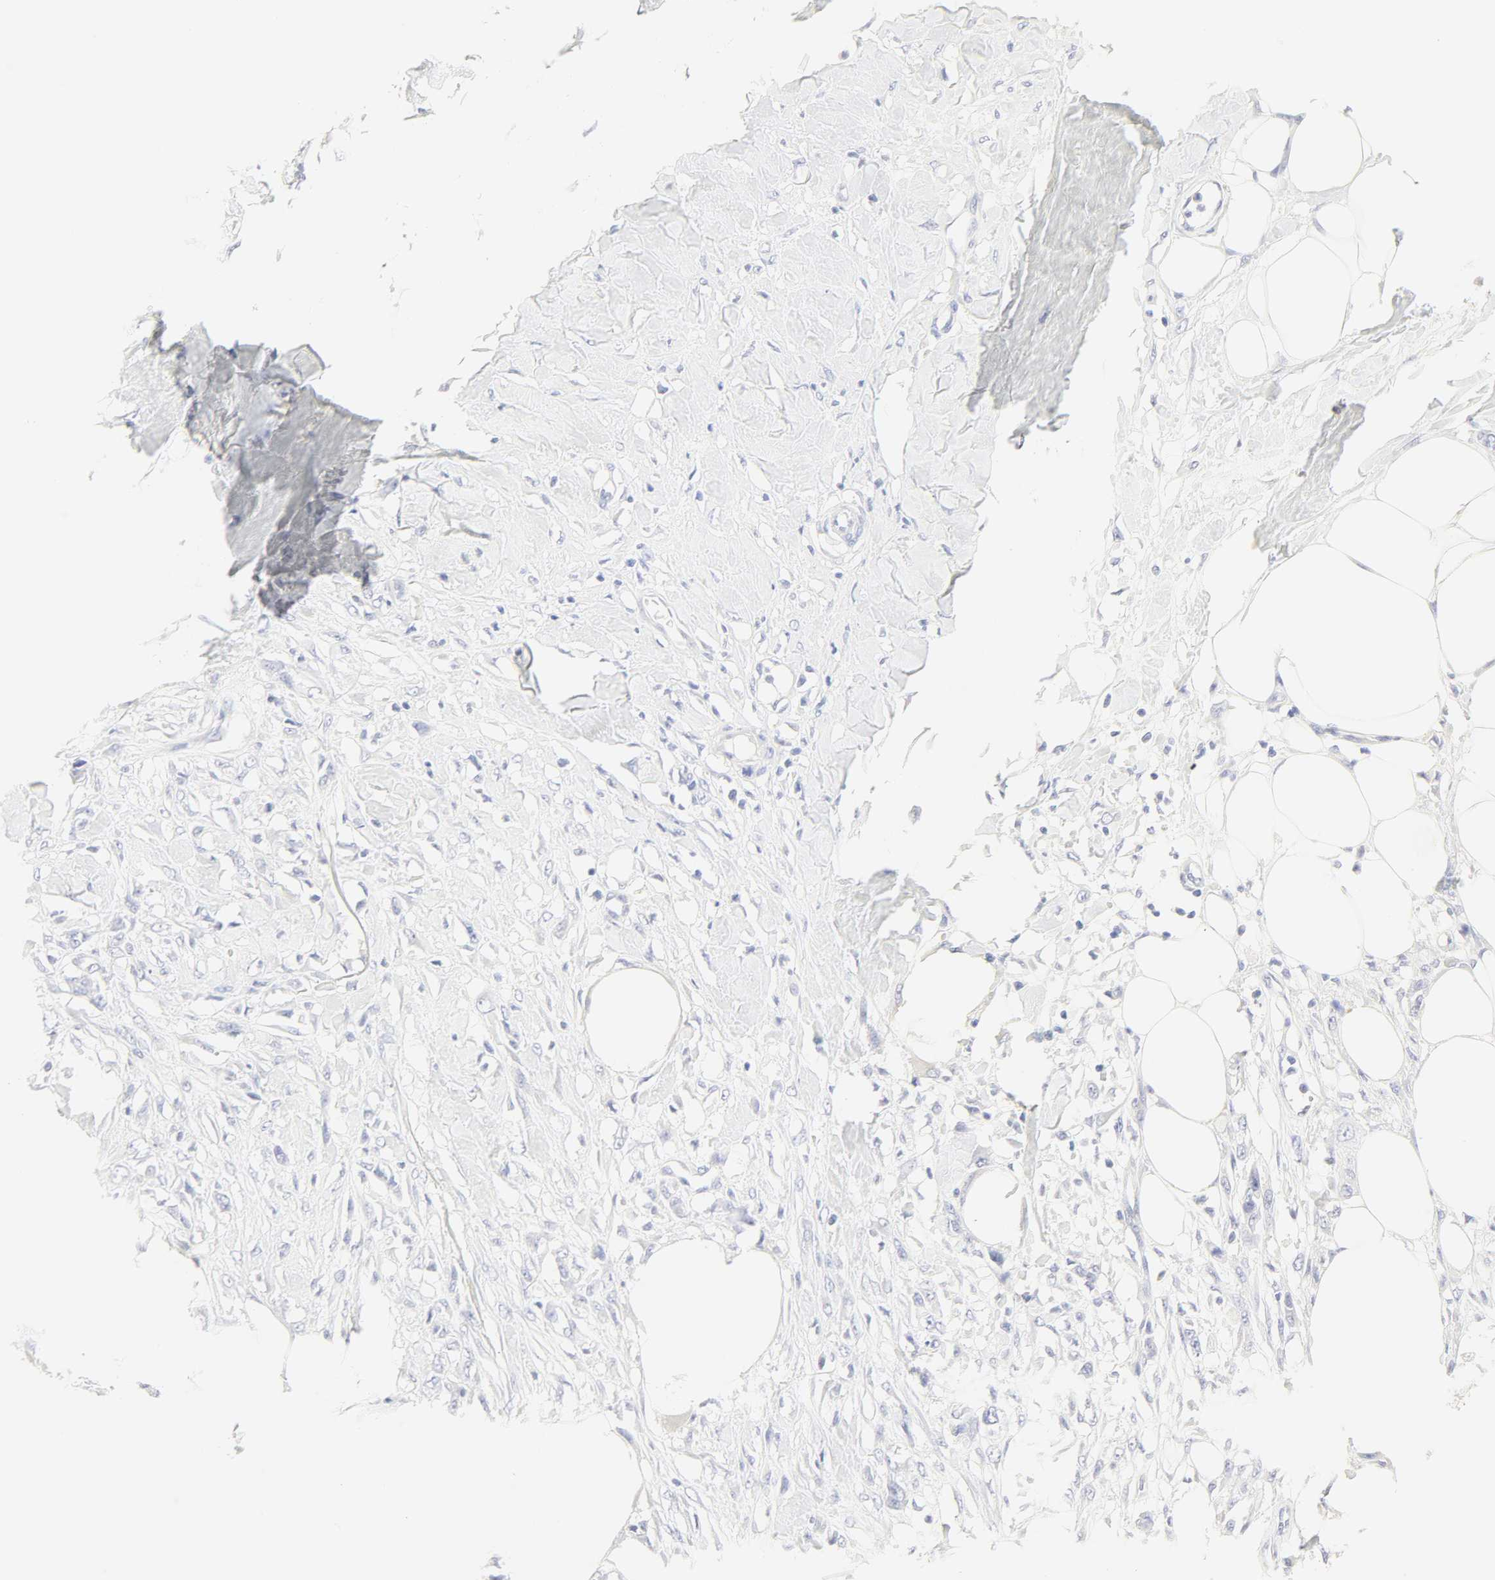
{"staining": {"intensity": "negative", "quantity": "none", "location": "none"}, "tissue": "skin cancer", "cell_type": "Tumor cells", "image_type": "cancer", "snomed": [{"axis": "morphology", "description": "Normal tissue, NOS"}, {"axis": "morphology", "description": "Squamous cell carcinoma, NOS"}, {"axis": "topography", "description": "Skin"}], "caption": "Tumor cells show no significant protein staining in skin squamous cell carcinoma. Nuclei are stained in blue.", "gene": "SLCO1B3", "patient": {"sex": "female", "age": 59}}